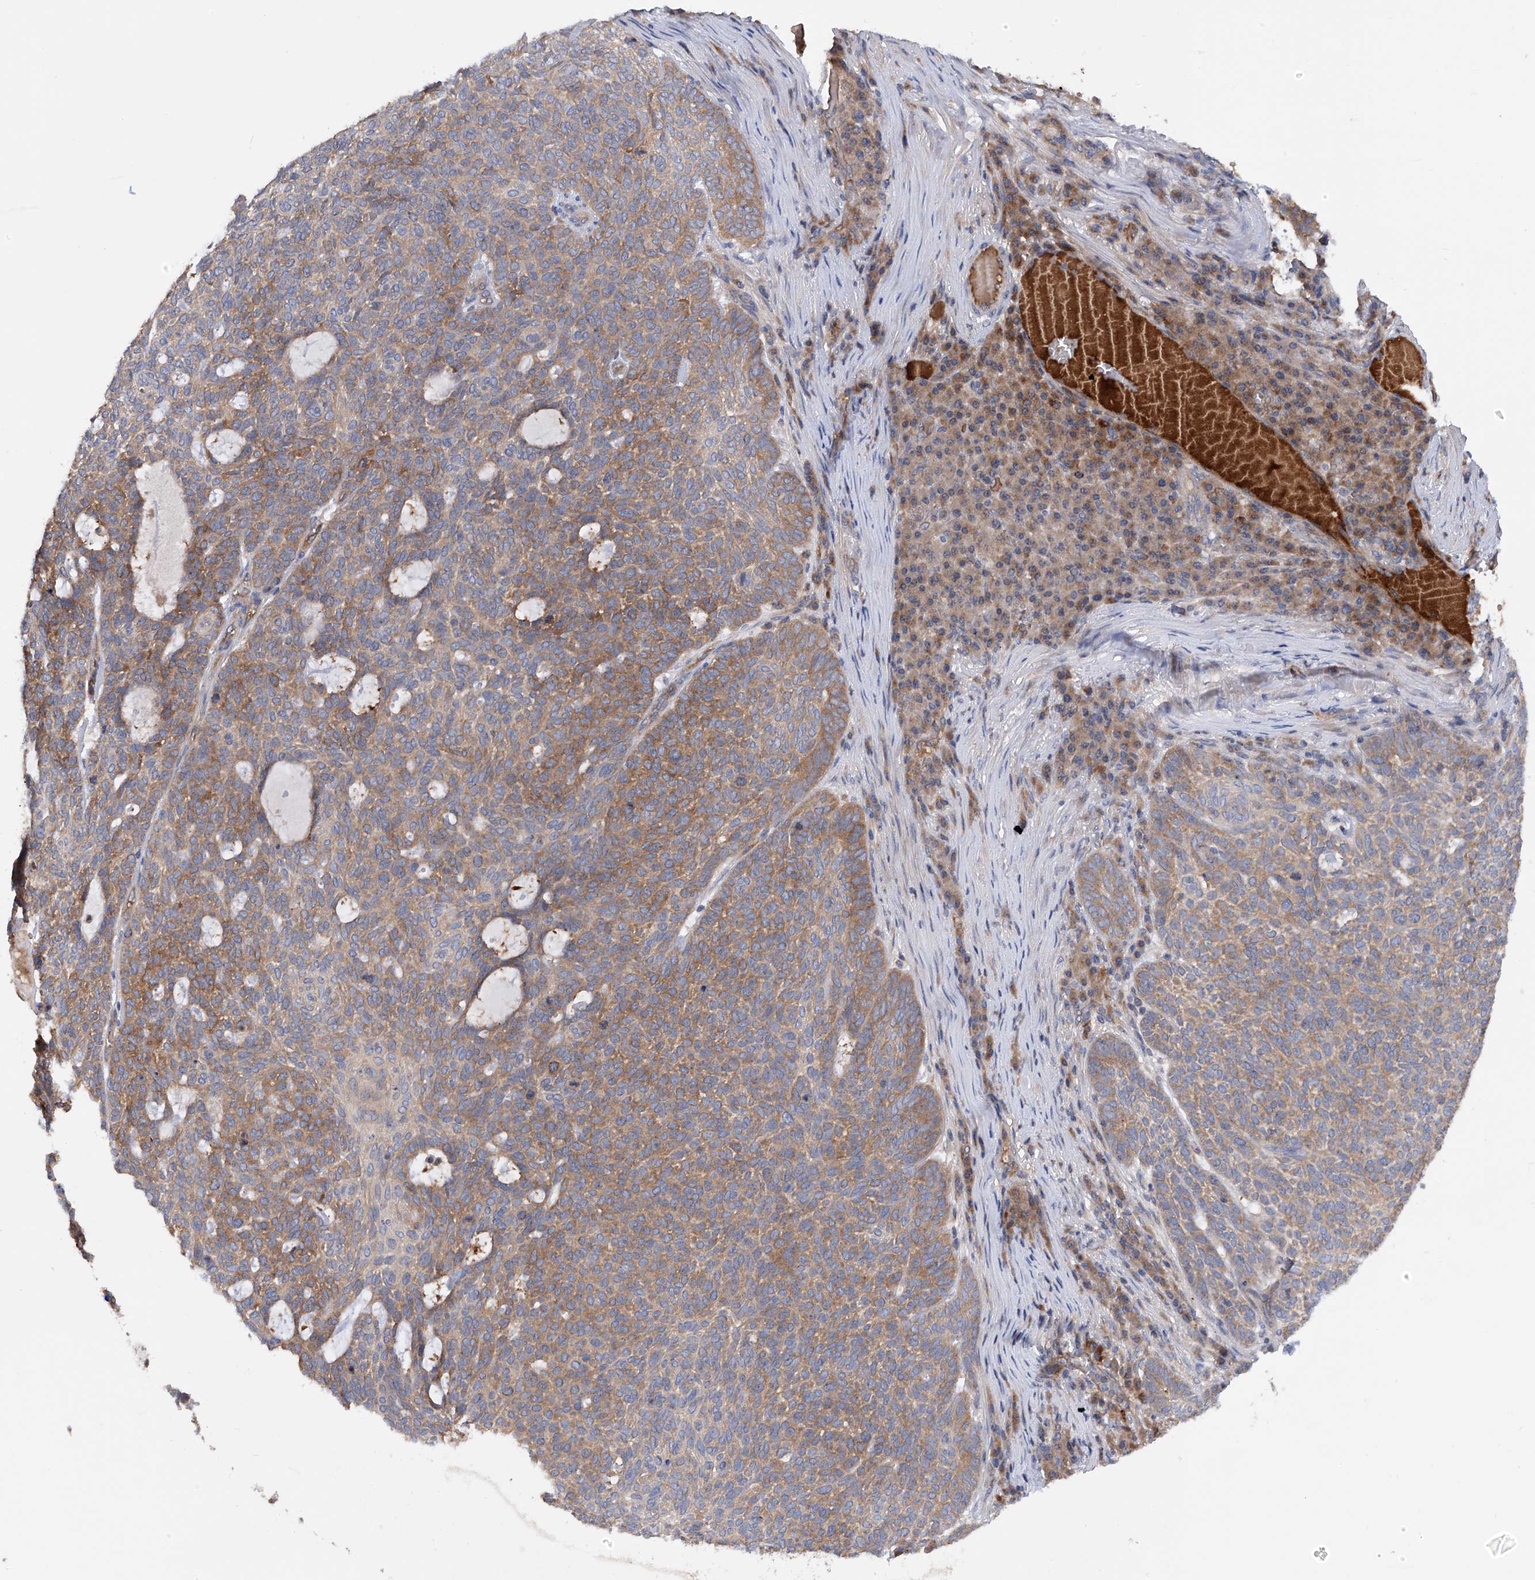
{"staining": {"intensity": "moderate", "quantity": ">75%", "location": "cytoplasmic/membranous"}, "tissue": "skin cancer", "cell_type": "Tumor cells", "image_type": "cancer", "snomed": [{"axis": "morphology", "description": "Squamous cell carcinoma, NOS"}, {"axis": "topography", "description": "Skin"}], "caption": "Approximately >75% of tumor cells in human skin squamous cell carcinoma demonstrate moderate cytoplasmic/membranous protein expression as visualized by brown immunohistochemical staining.", "gene": "NUDT17", "patient": {"sex": "female", "age": 90}}